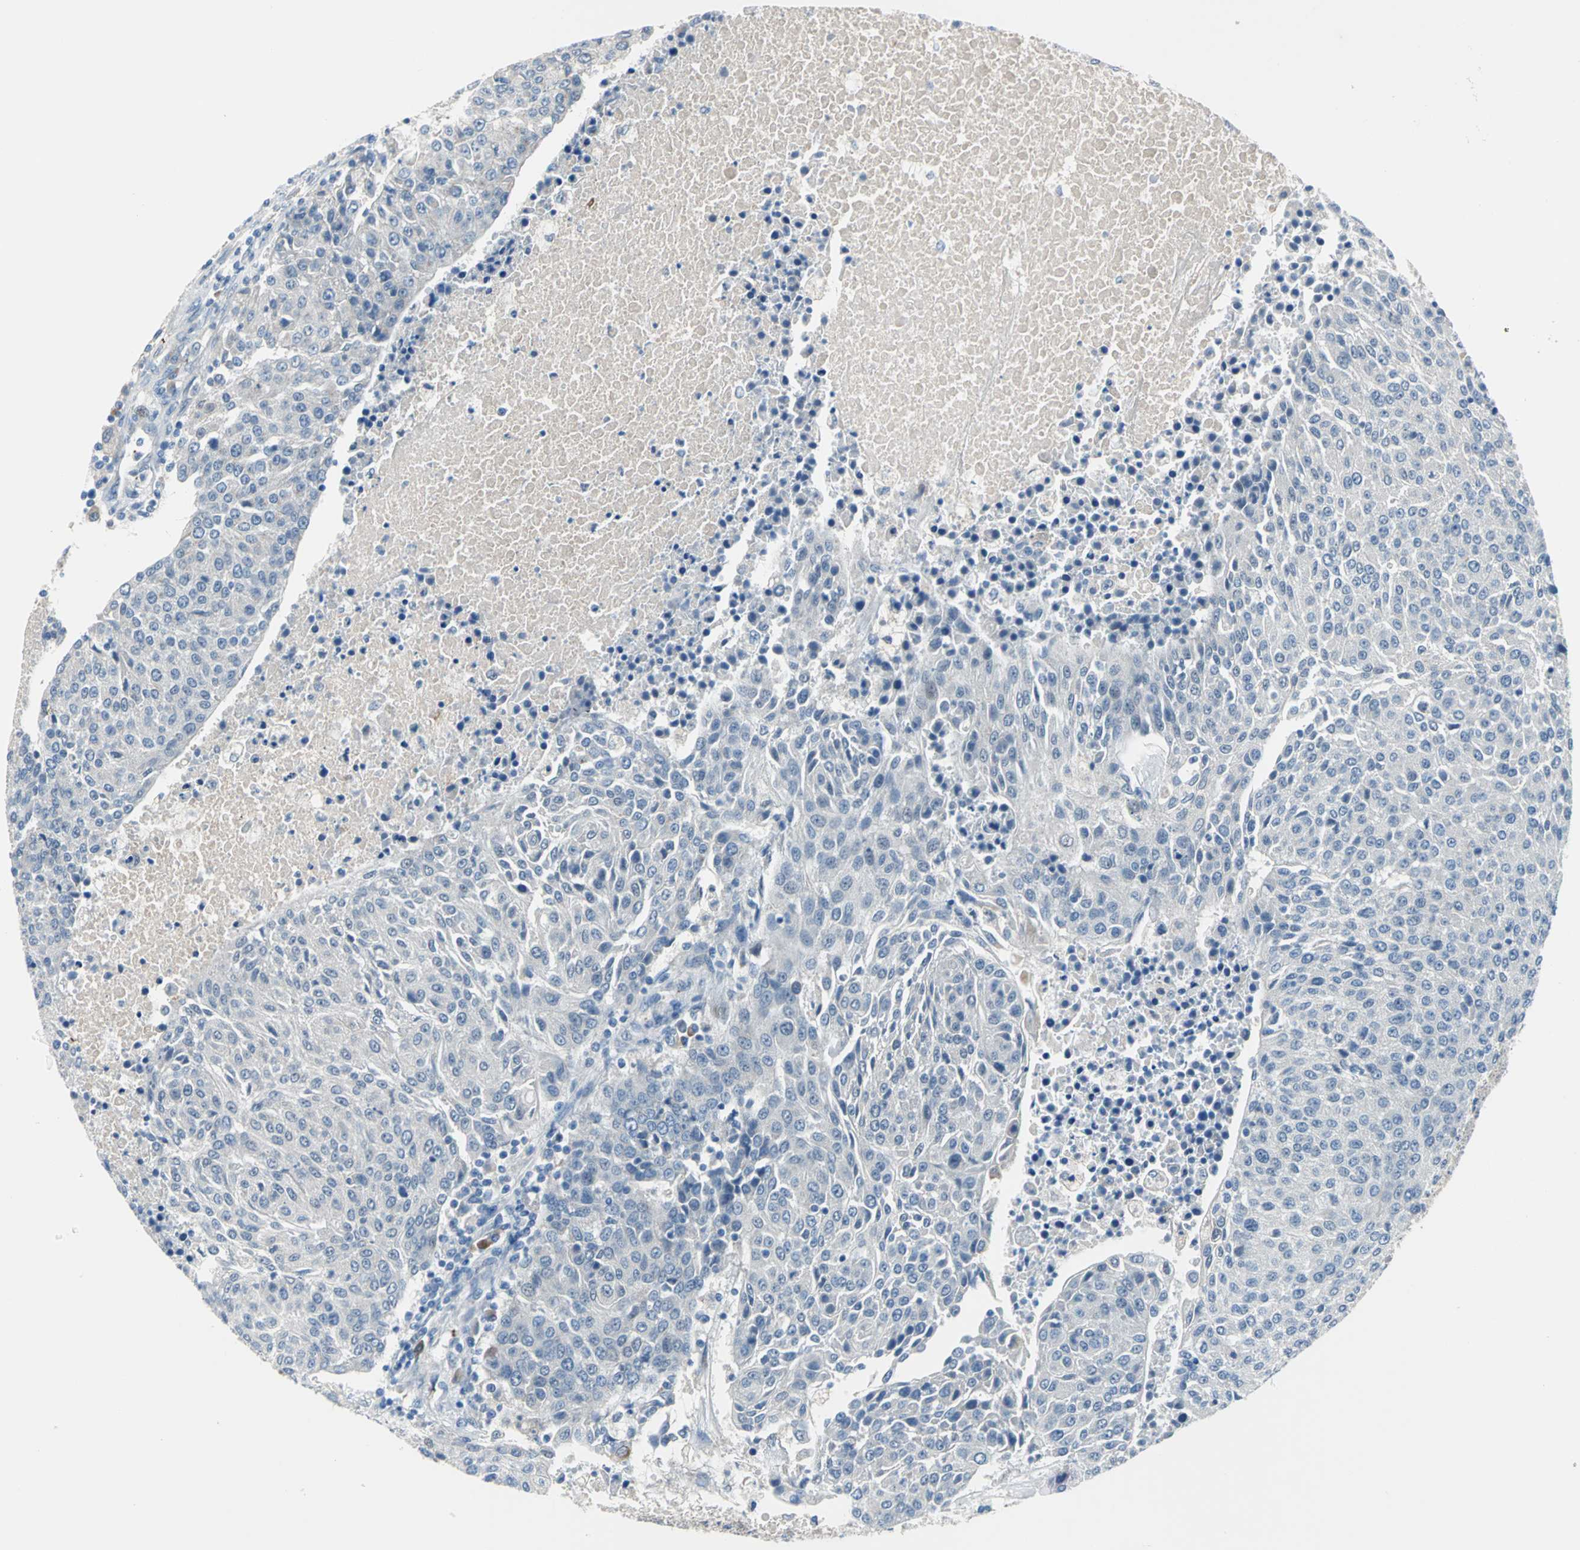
{"staining": {"intensity": "negative", "quantity": "none", "location": "none"}, "tissue": "urothelial cancer", "cell_type": "Tumor cells", "image_type": "cancer", "snomed": [{"axis": "morphology", "description": "Urothelial carcinoma, High grade"}, {"axis": "topography", "description": "Urinary bladder"}], "caption": "High power microscopy photomicrograph of an IHC photomicrograph of urothelial cancer, revealing no significant positivity in tumor cells.", "gene": "SELP", "patient": {"sex": "female", "age": 85}}